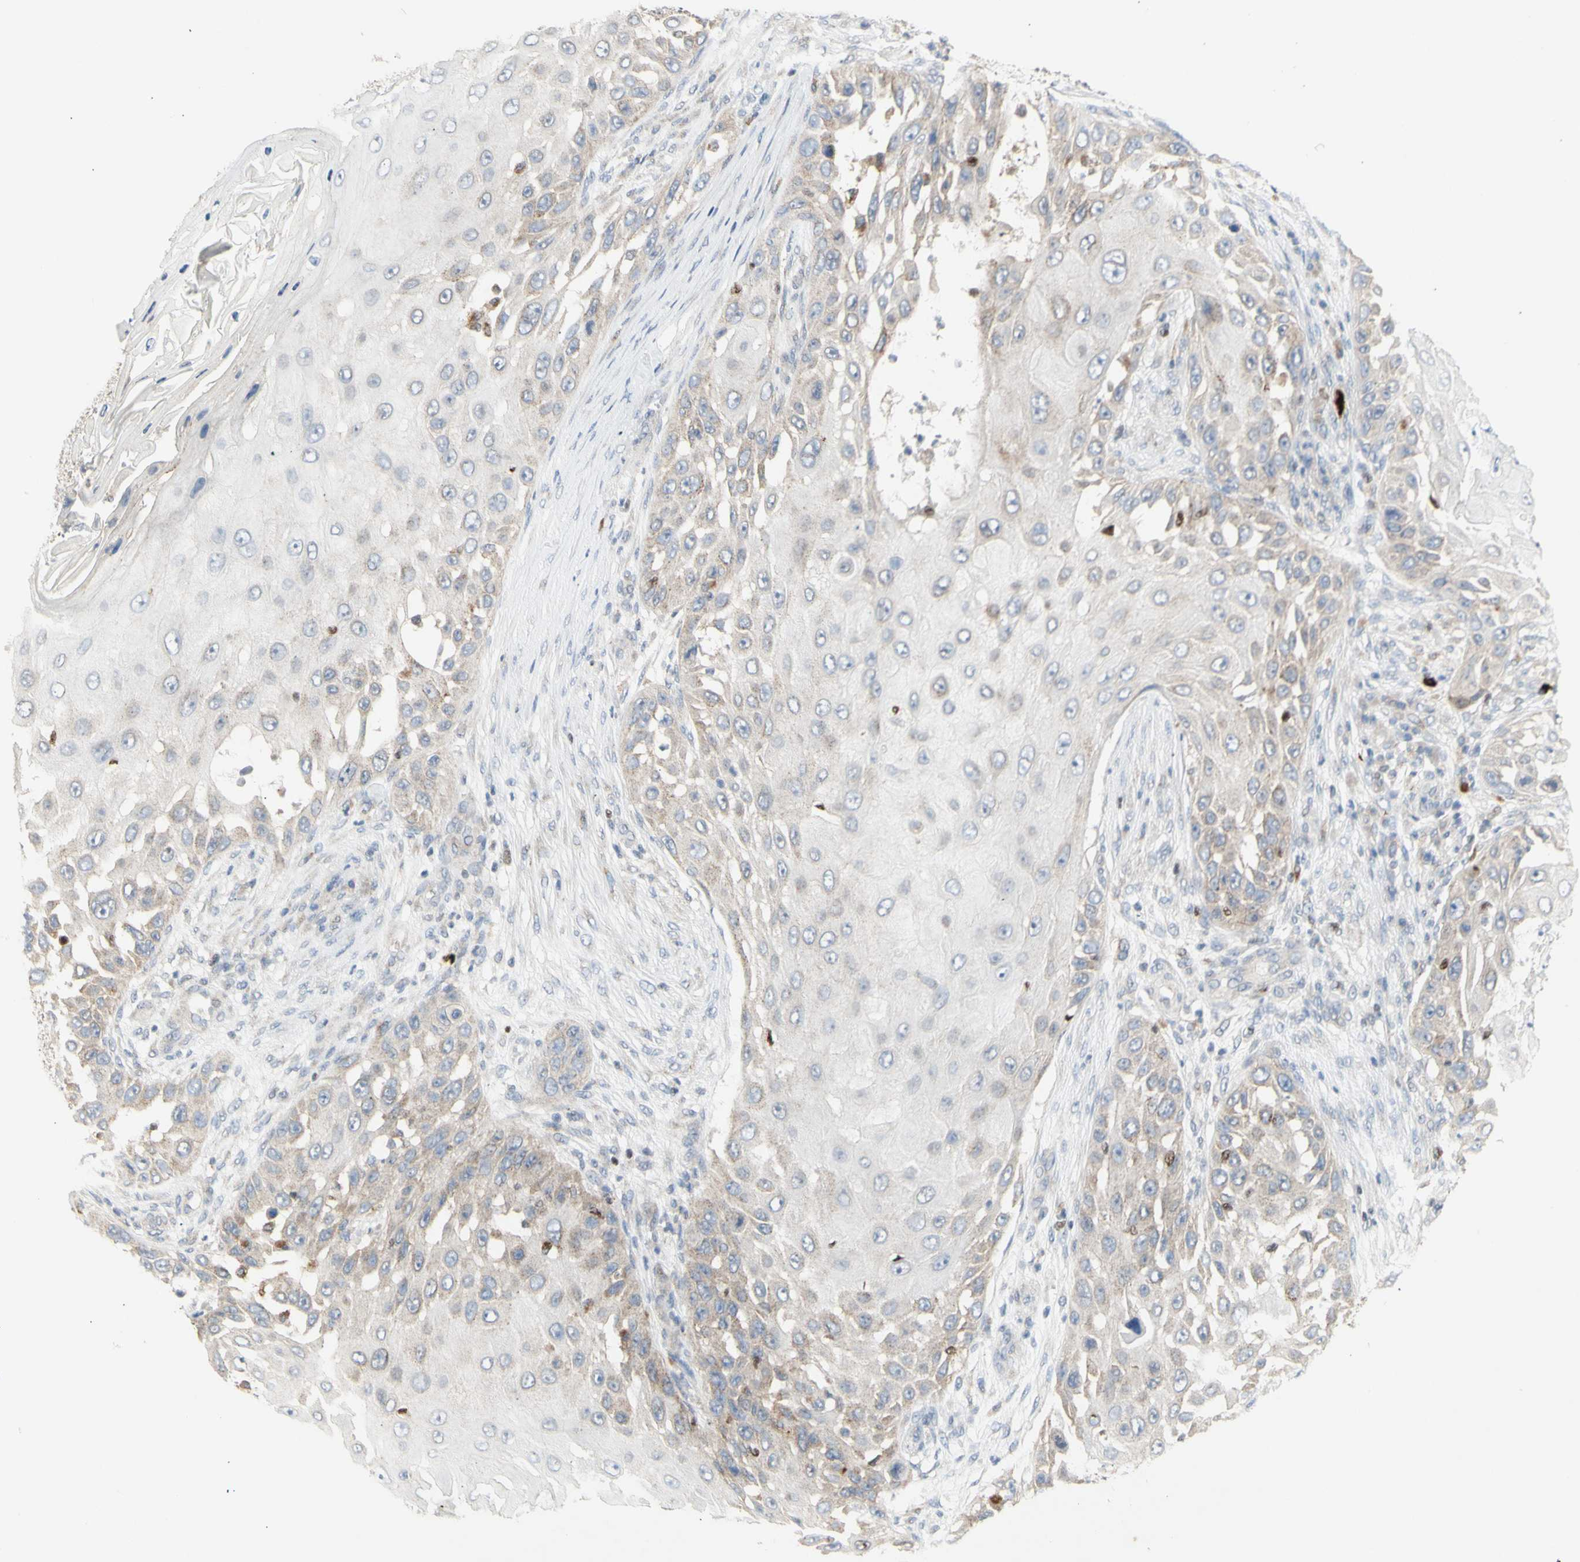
{"staining": {"intensity": "negative", "quantity": "none", "location": "none"}, "tissue": "skin cancer", "cell_type": "Tumor cells", "image_type": "cancer", "snomed": [{"axis": "morphology", "description": "Squamous cell carcinoma, NOS"}, {"axis": "topography", "description": "Skin"}], "caption": "This is a image of immunohistochemistry staining of skin cancer, which shows no positivity in tumor cells.", "gene": "NLRP1", "patient": {"sex": "female", "age": 44}}